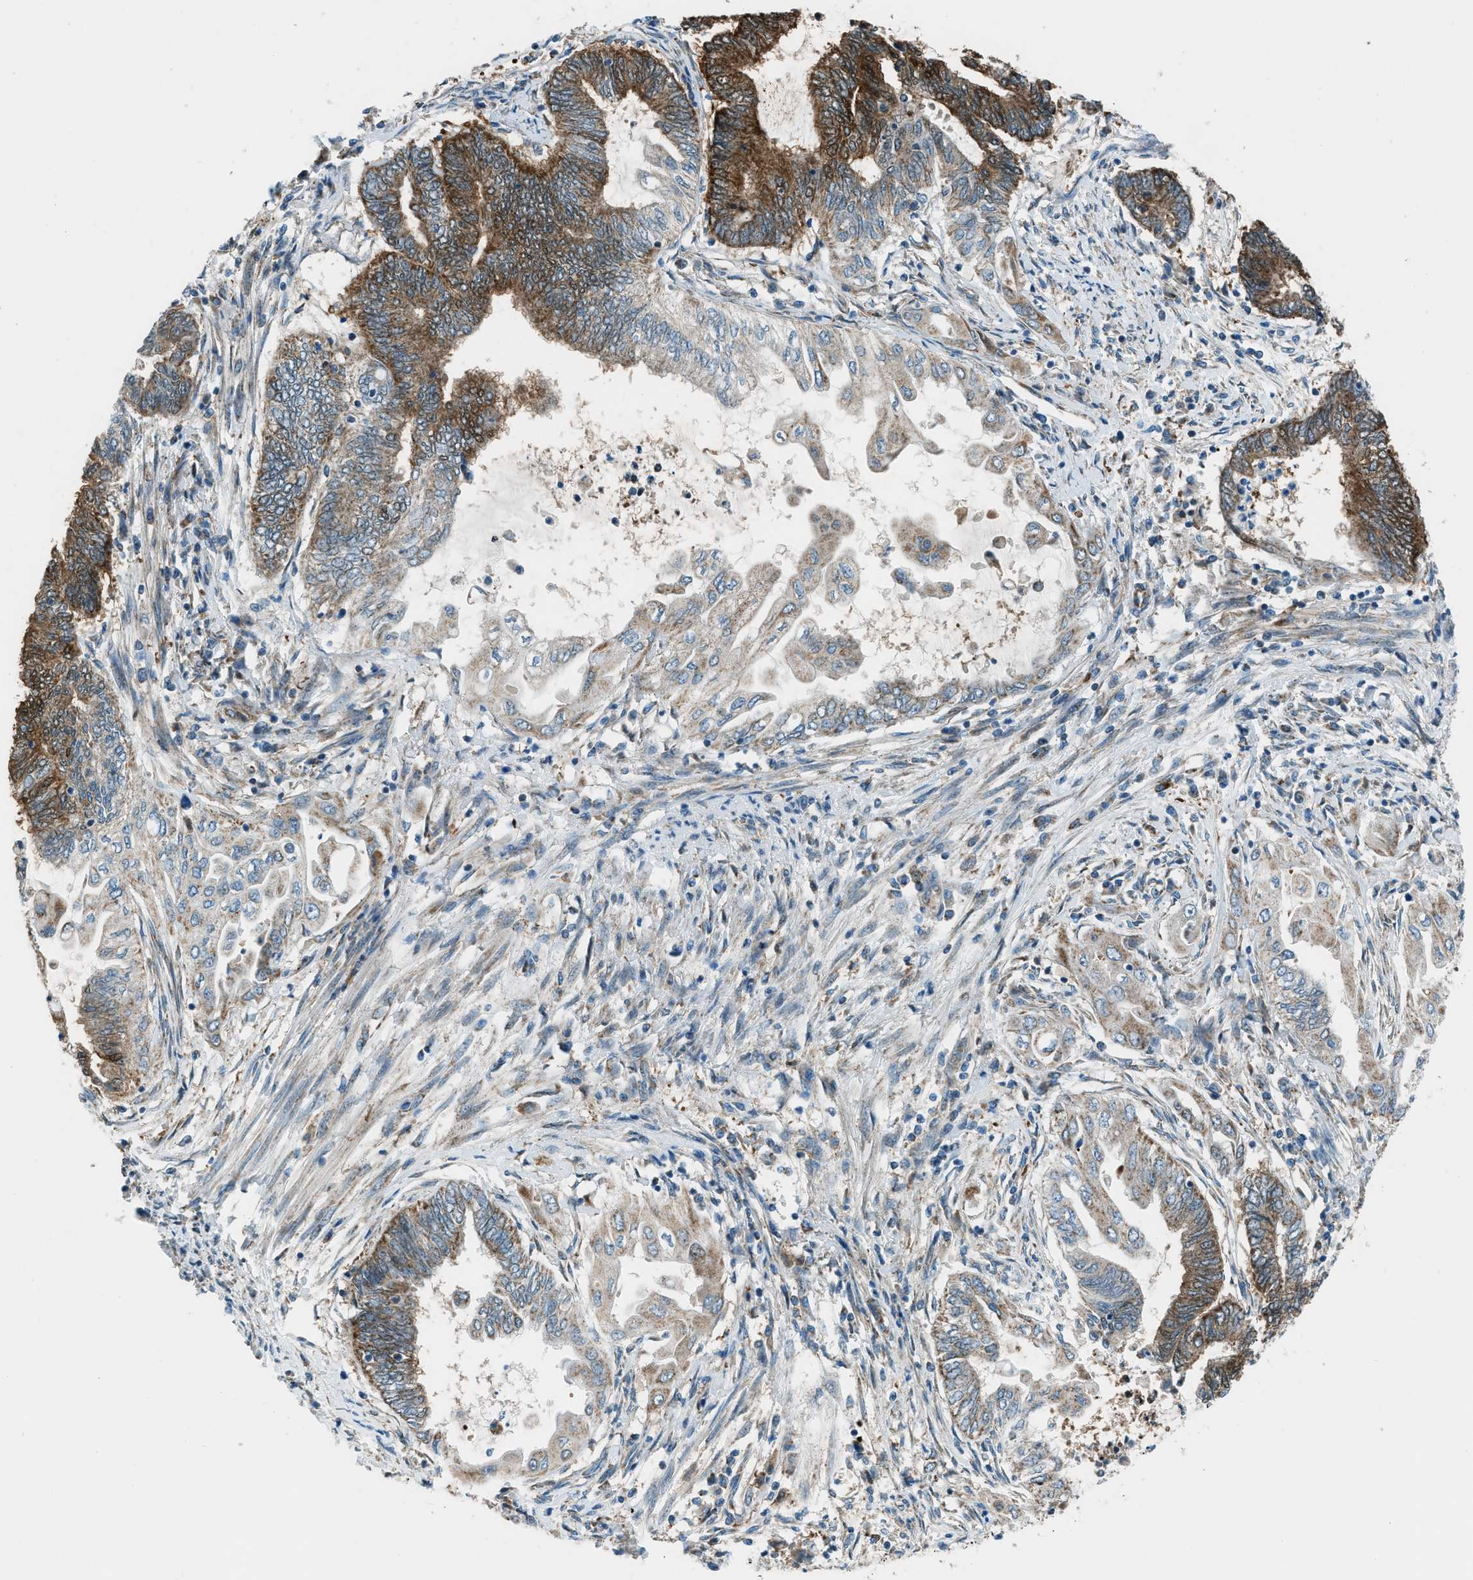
{"staining": {"intensity": "moderate", "quantity": "25%-75%", "location": "cytoplasmic/membranous"}, "tissue": "endometrial cancer", "cell_type": "Tumor cells", "image_type": "cancer", "snomed": [{"axis": "morphology", "description": "Adenocarcinoma, NOS"}, {"axis": "topography", "description": "Uterus"}, {"axis": "topography", "description": "Endometrium"}], "caption": "About 25%-75% of tumor cells in human endometrial adenocarcinoma exhibit moderate cytoplasmic/membranous protein positivity as visualized by brown immunohistochemical staining.", "gene": "PIGG", "patient": {"sex": "female", "age": 70}}